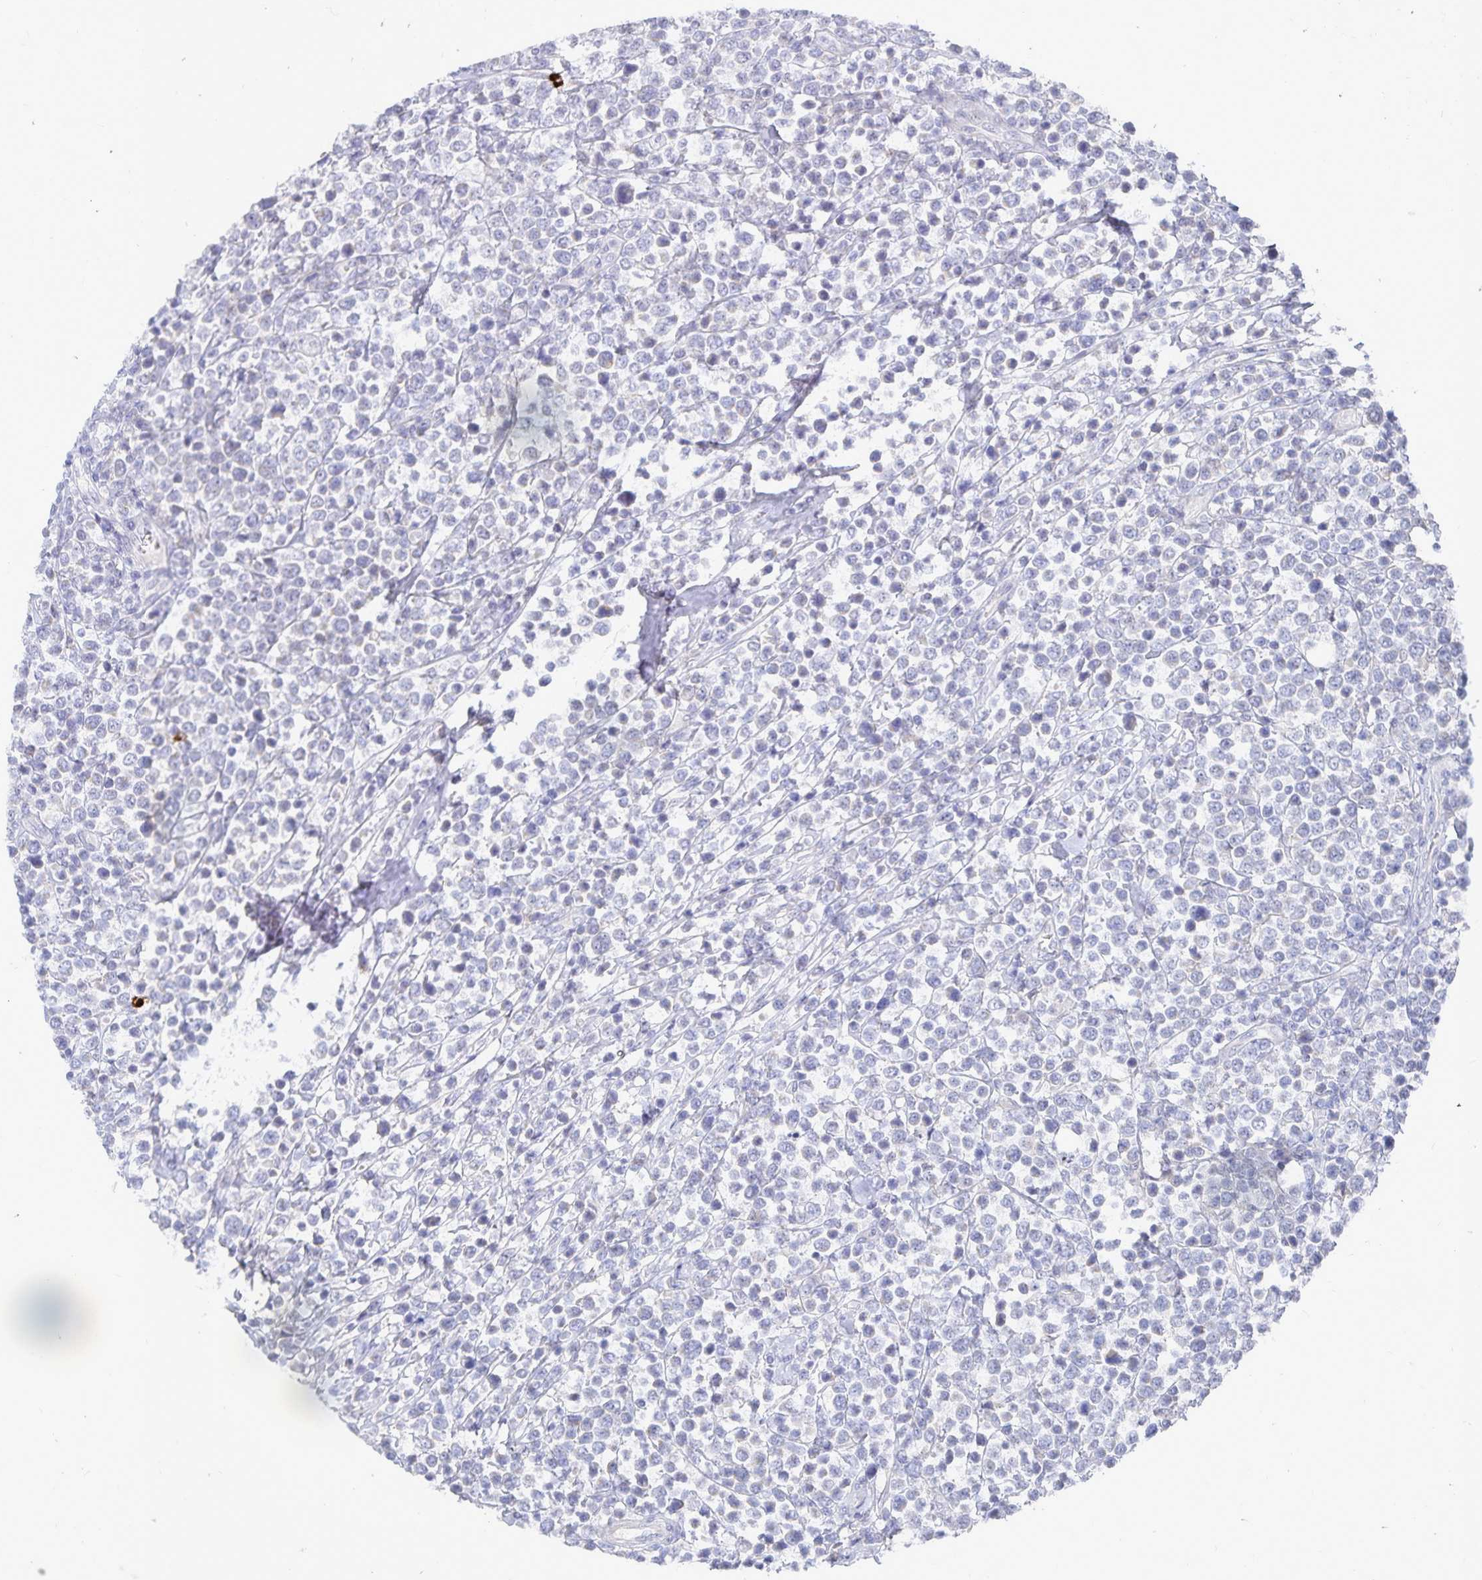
{"staining": {"intensity": "negative", "quantity": "none", "location": "none"}, "tissue": "lymphoma", "cell_type": "Tumor cells", "image_type": "cancer", "snomed": [{"axis": "morphology", "description": "Malignant lymphoma, non-Hodgkin's type, High grade"}, {"axis": "topography", "description": "Soft tissue"}], "caption": "An immunohistochemistry image of lymphoma is shown. There is no staining in tumor cells of lymphoma.", "gene": "PKHD1", "patient": {"sex": "female", "age": 56}}